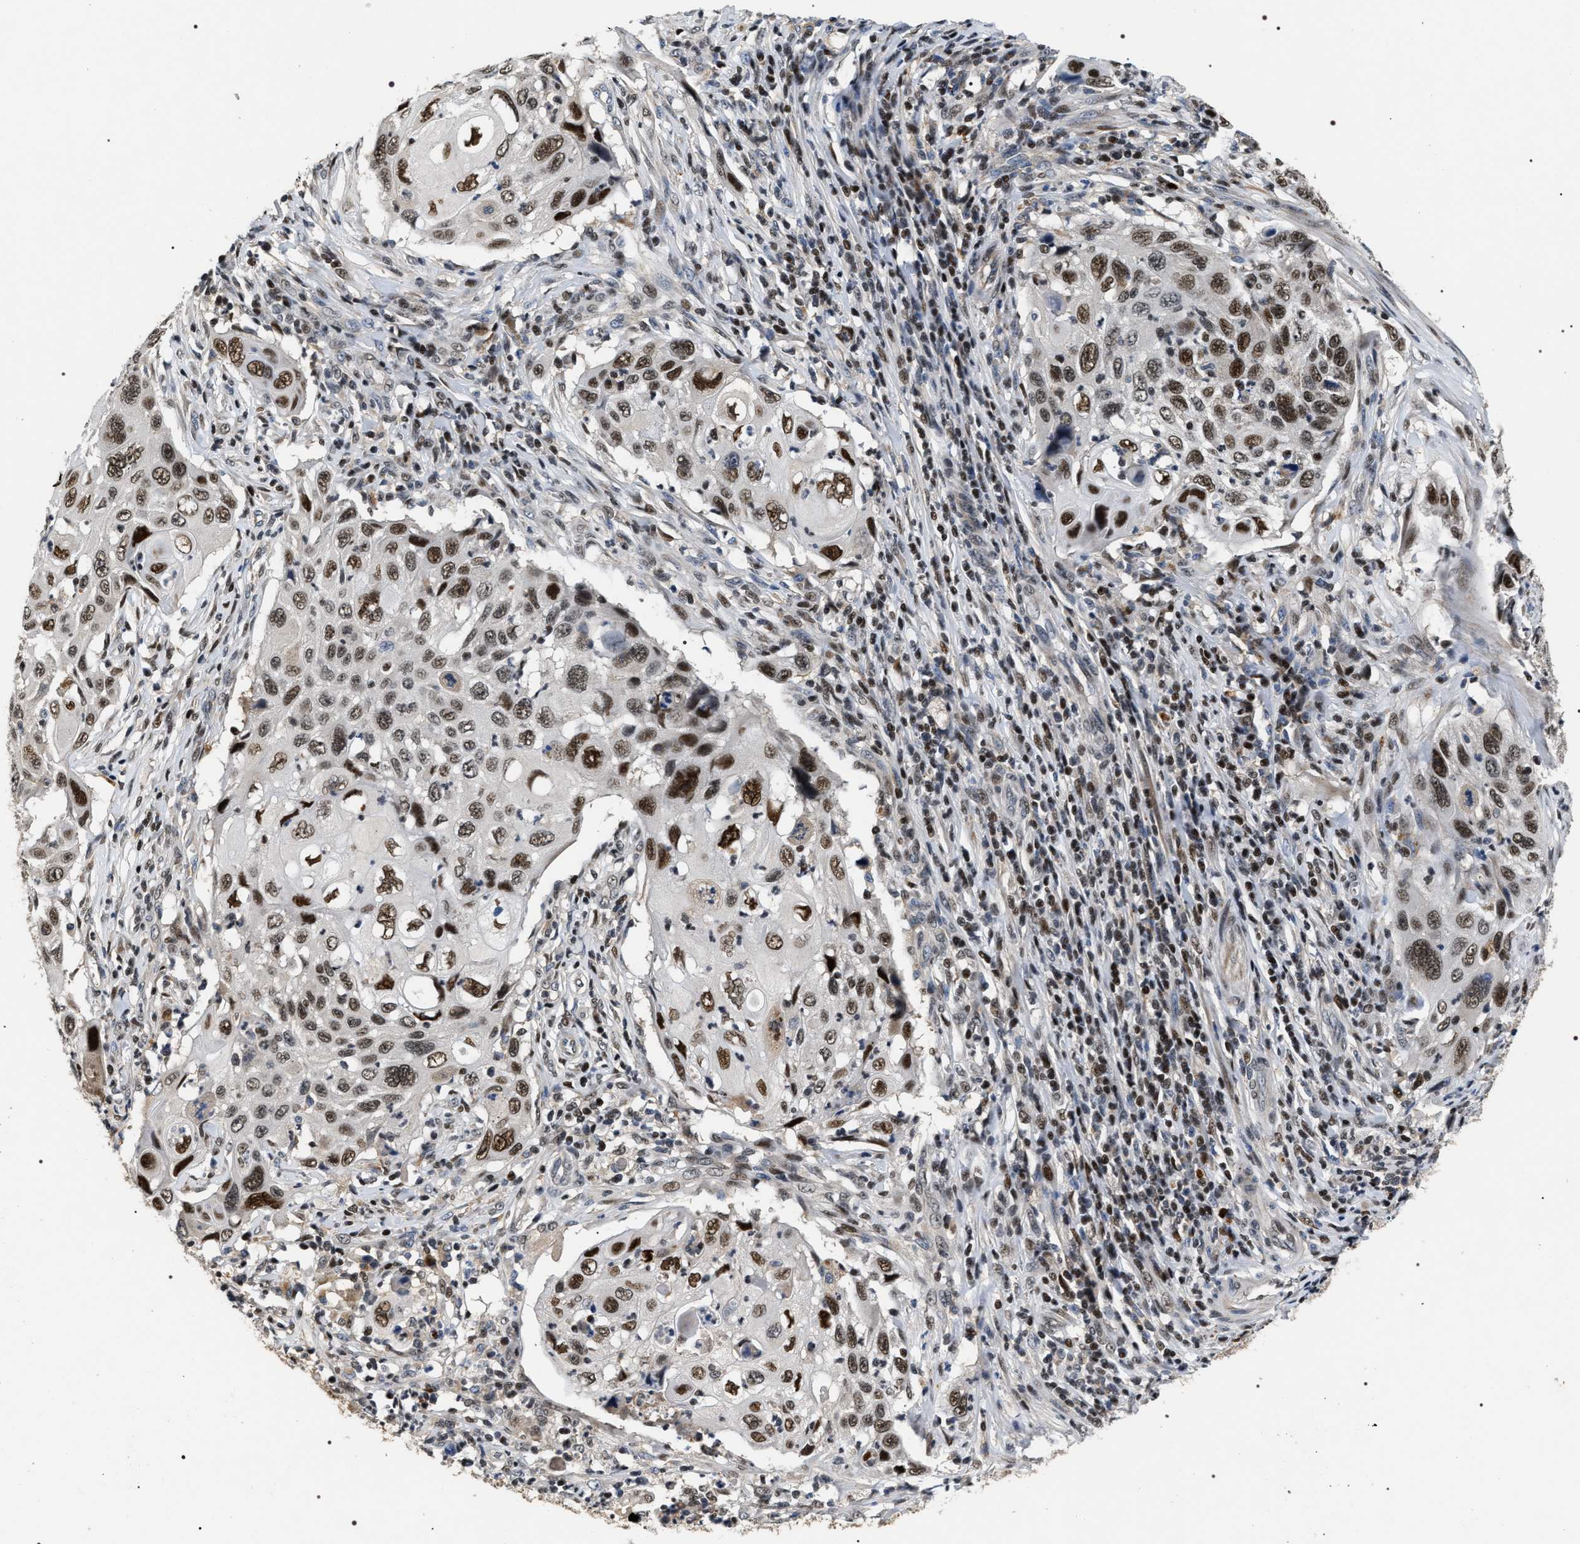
{"staining": {"intensity": "strong", "quantity": ">75%", "location": "nuclear"}, "tissue": "cervical cancer", "cell_type": "Tumor cells", "image_type": "cancer", "snomed": [{"axis": "morphology", "description": "Squamous cell carcinoma, NOS"}, {"axis": "topography", "description": "Cervix"}], "caption": "Brown immunohistochemical staining in cervical cancer displays strong nuclear staining in about >75% of tumor cells.", "gene": "C7orf25", "patient": {"sex": "female", "age": 70}}